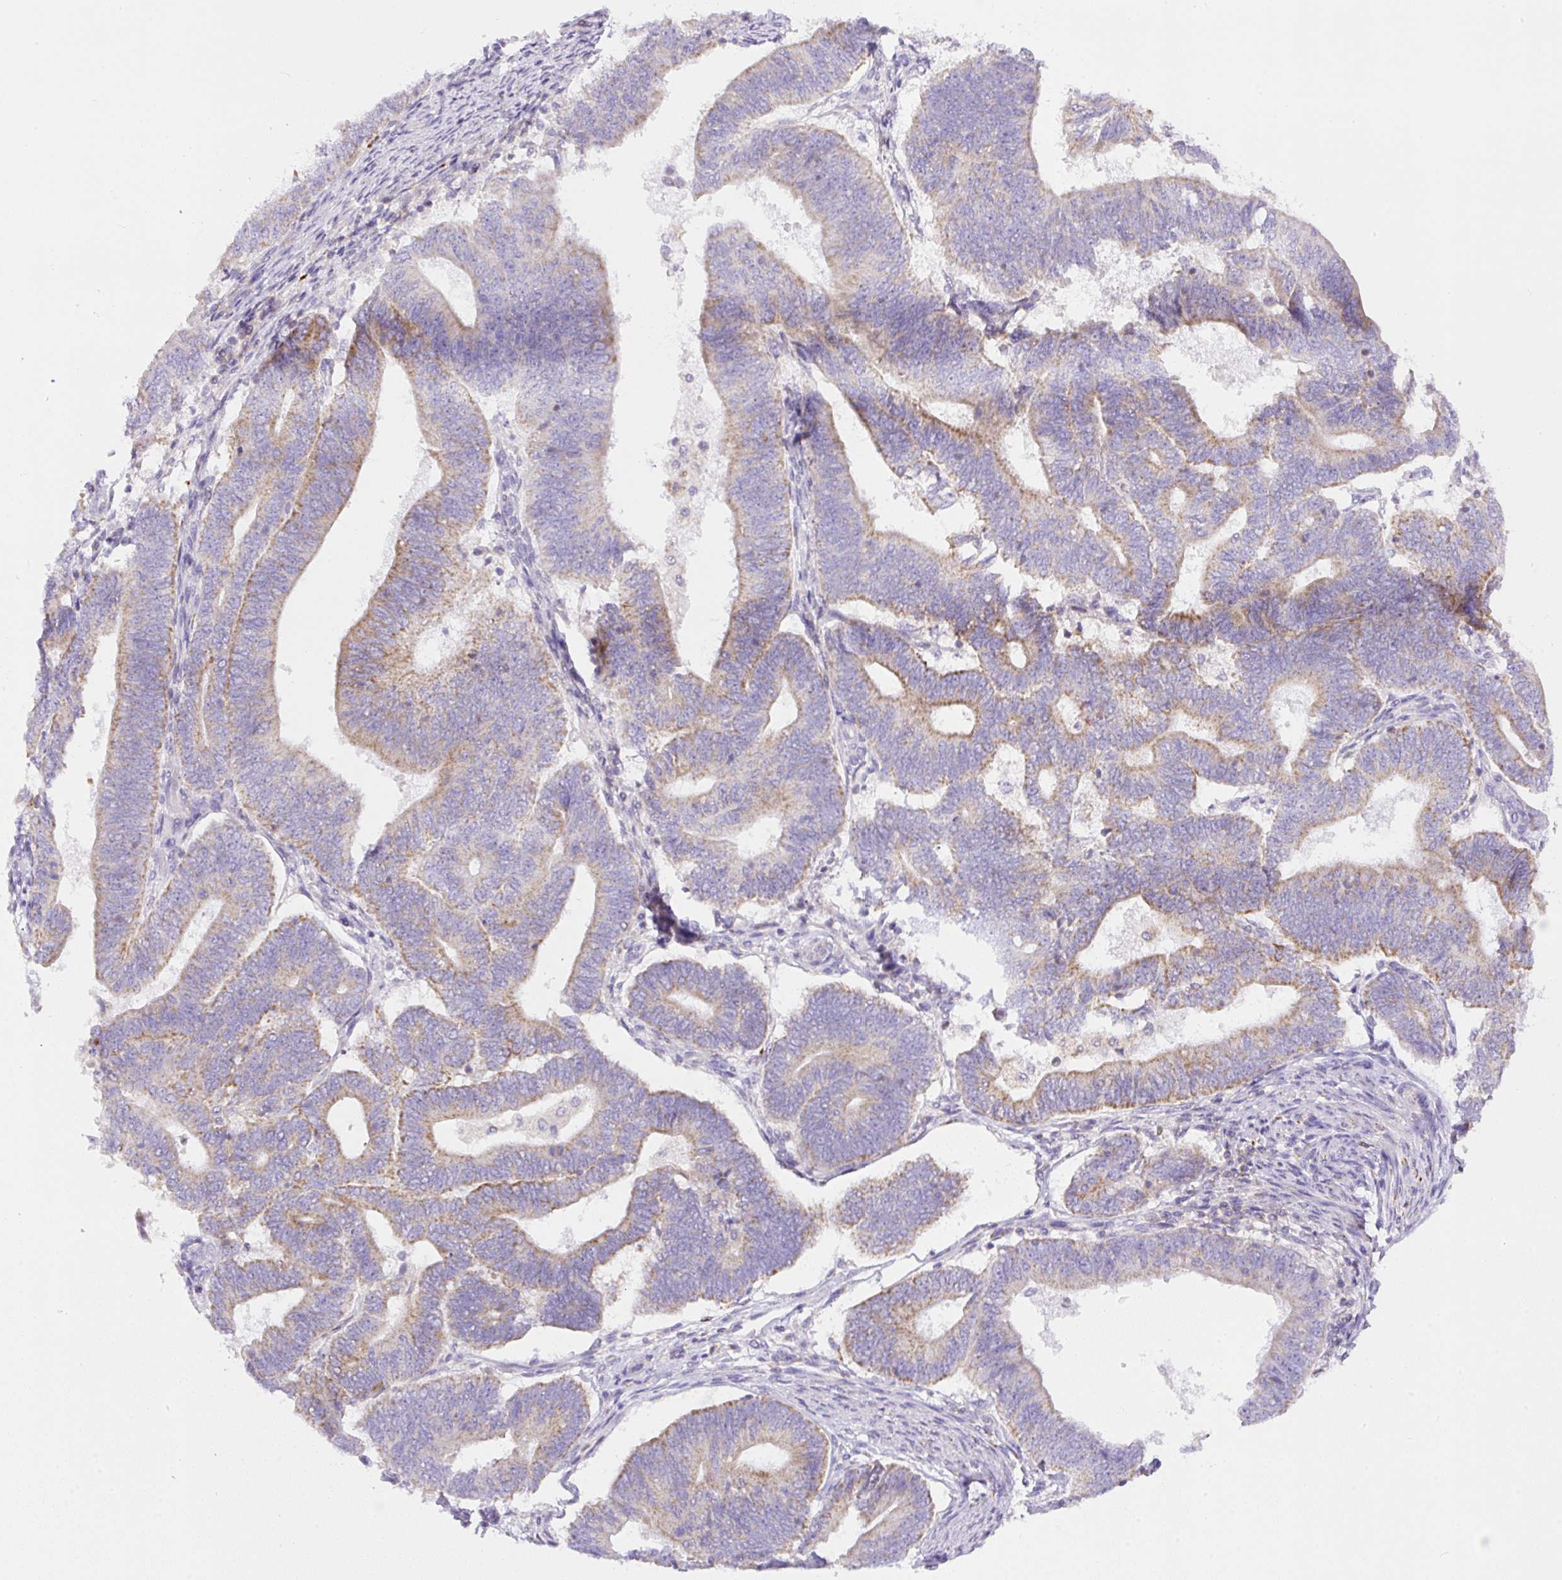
{"staining": {"intensity": "moderate", "quantity": "<25%", "location": "cytoplasmic/membranous"}, "tissue": "endometrial cancer", "cell_type": "Tumor cells", "image_type": "cancer", "snomed": [{"axis": "morphology", "description": "Adenocarcinoma, NOS"}, {"axis": "topography", "description": "Endometrium"}], "caption": "Adenocarcinoma (endometrial) tissue exhibits moderate cytoplasmic/membranous expression in approximately <25% of tumor cells", "gene": "NF1", "patient": {"sex": "female", "age": 70}}